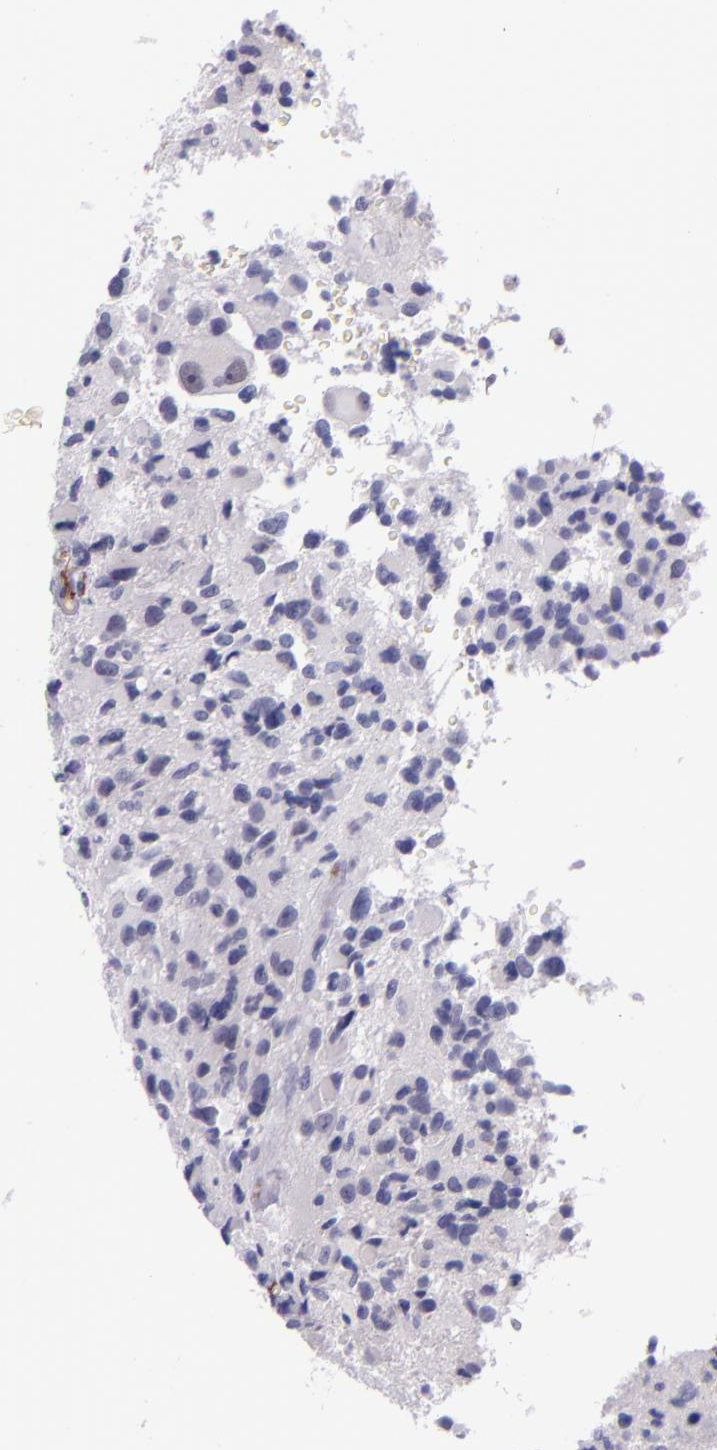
{"staining": {"intensity": "negative", "quantity": "none", "location": "none"}, "tissue": "glioma", "cell_type": "Tumor cells", "image_type": "cancer", "snomed": [{"axis": "morphology", "description": "Glioma, malignant, High grade"}, {"axis": "topography", "description": "Brain"}], "caption": "Immunohistochemistry (IHC) image of neoplastic tissue: human malignant glioma (high-grade) stained with DAB (3,3'-diaminobenzidine) reveals no significant protein positivity in tumor cells.", "gene": "NOS3", "patient": {"sex": "male", "age": 69}}